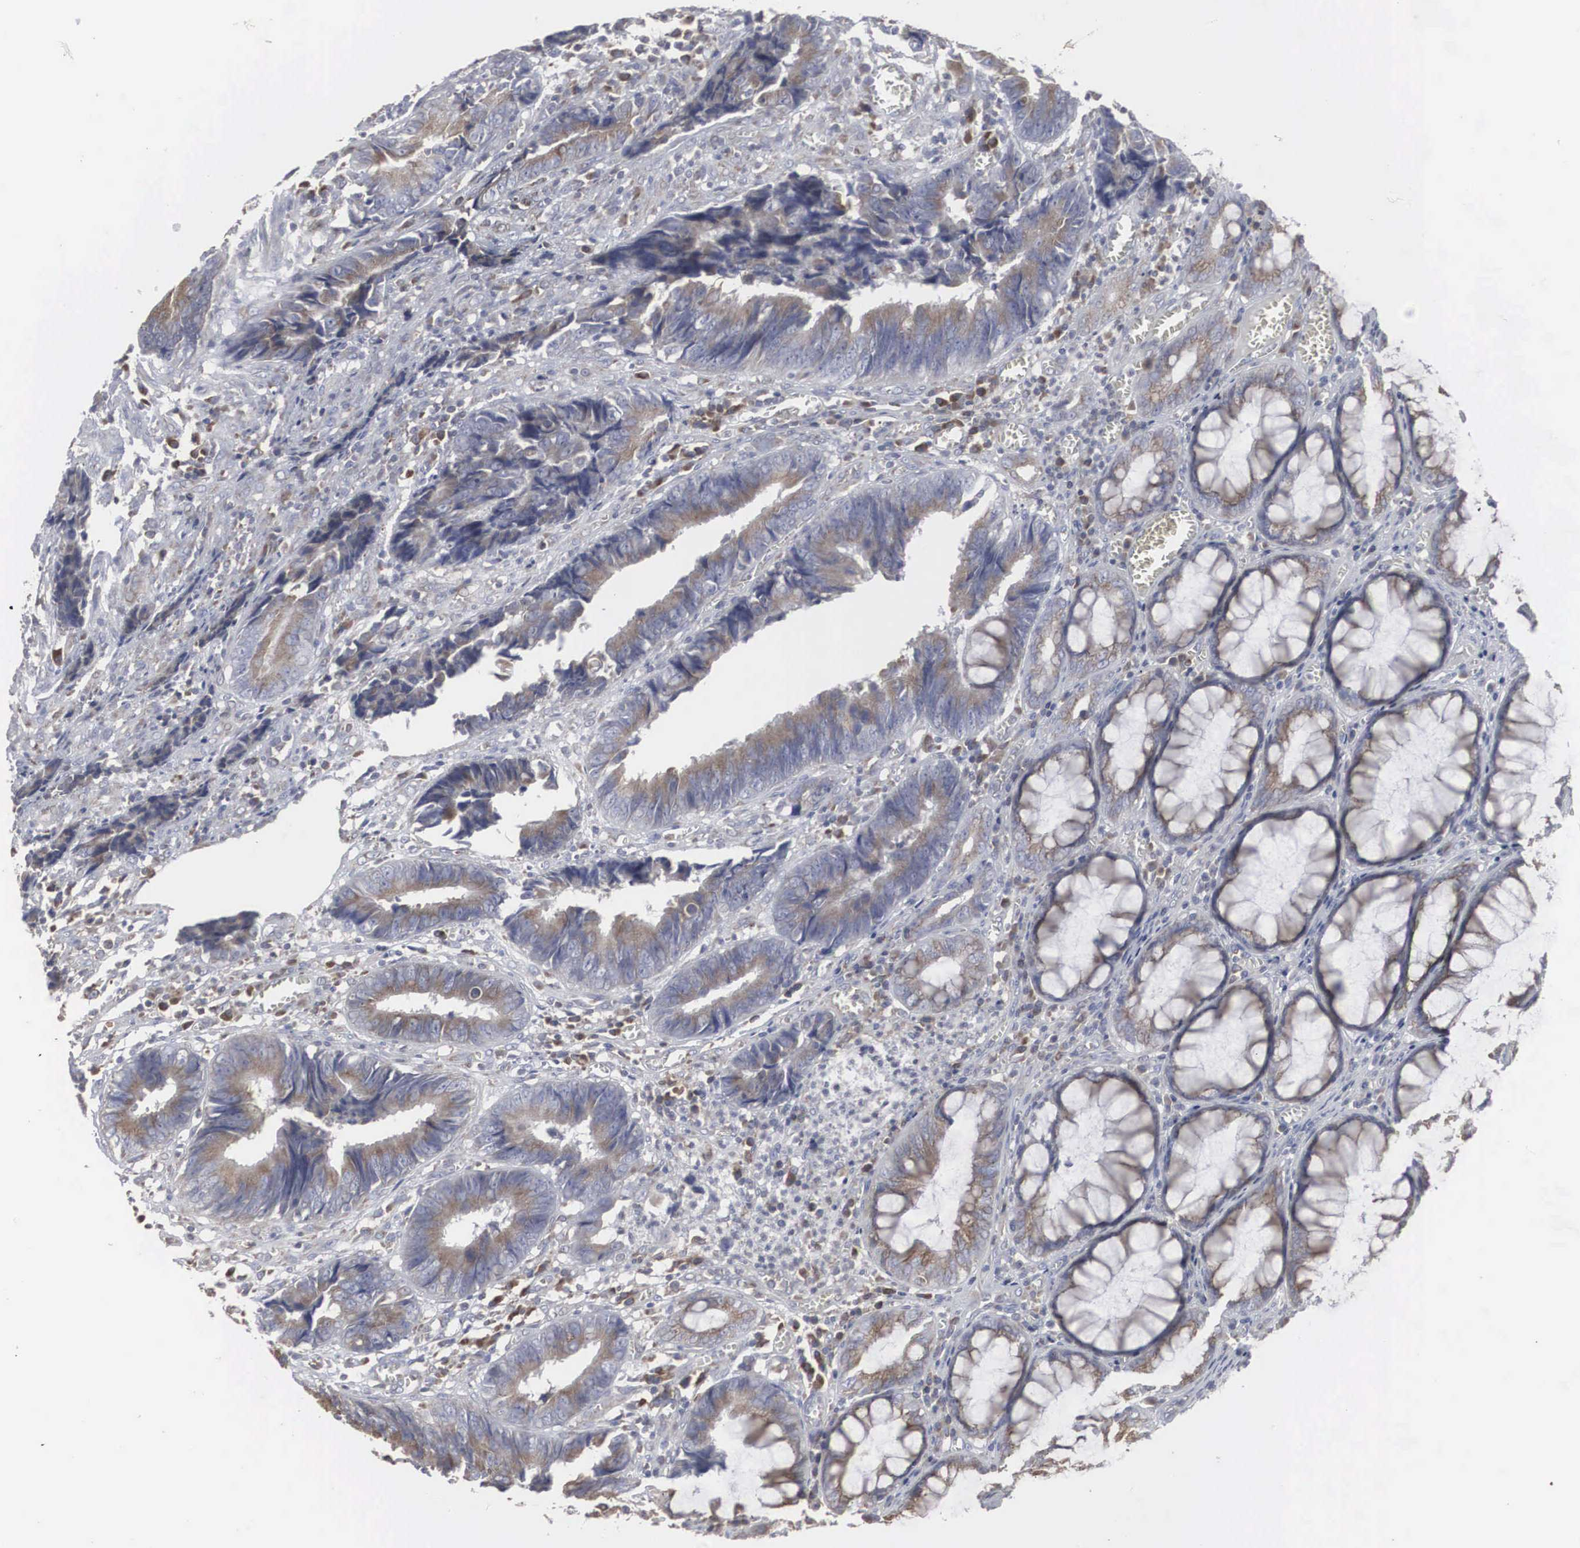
{"staining": {"intensity": "moderate", "quantity": ">75%", "location": "cytoplasmic/membranous"}, "tissue": "colorectal cancer", "cell_type": "Tumor cells", "image_type": "cancer", "snomed": [{"axis": "morphology", "description": "Adenocarcinoma, NOS"}, {"axis": "topography", "description": "Rectum"}], "caption": "IHC micrograph of colorectal cancer stained for a protein (brown), which displays medium levels of moderate cytoplasmic/membranous expression in approximately >75% of tumor cells.", "gene": "MIA2", "patient": {"sex": "female", "age": 98}}